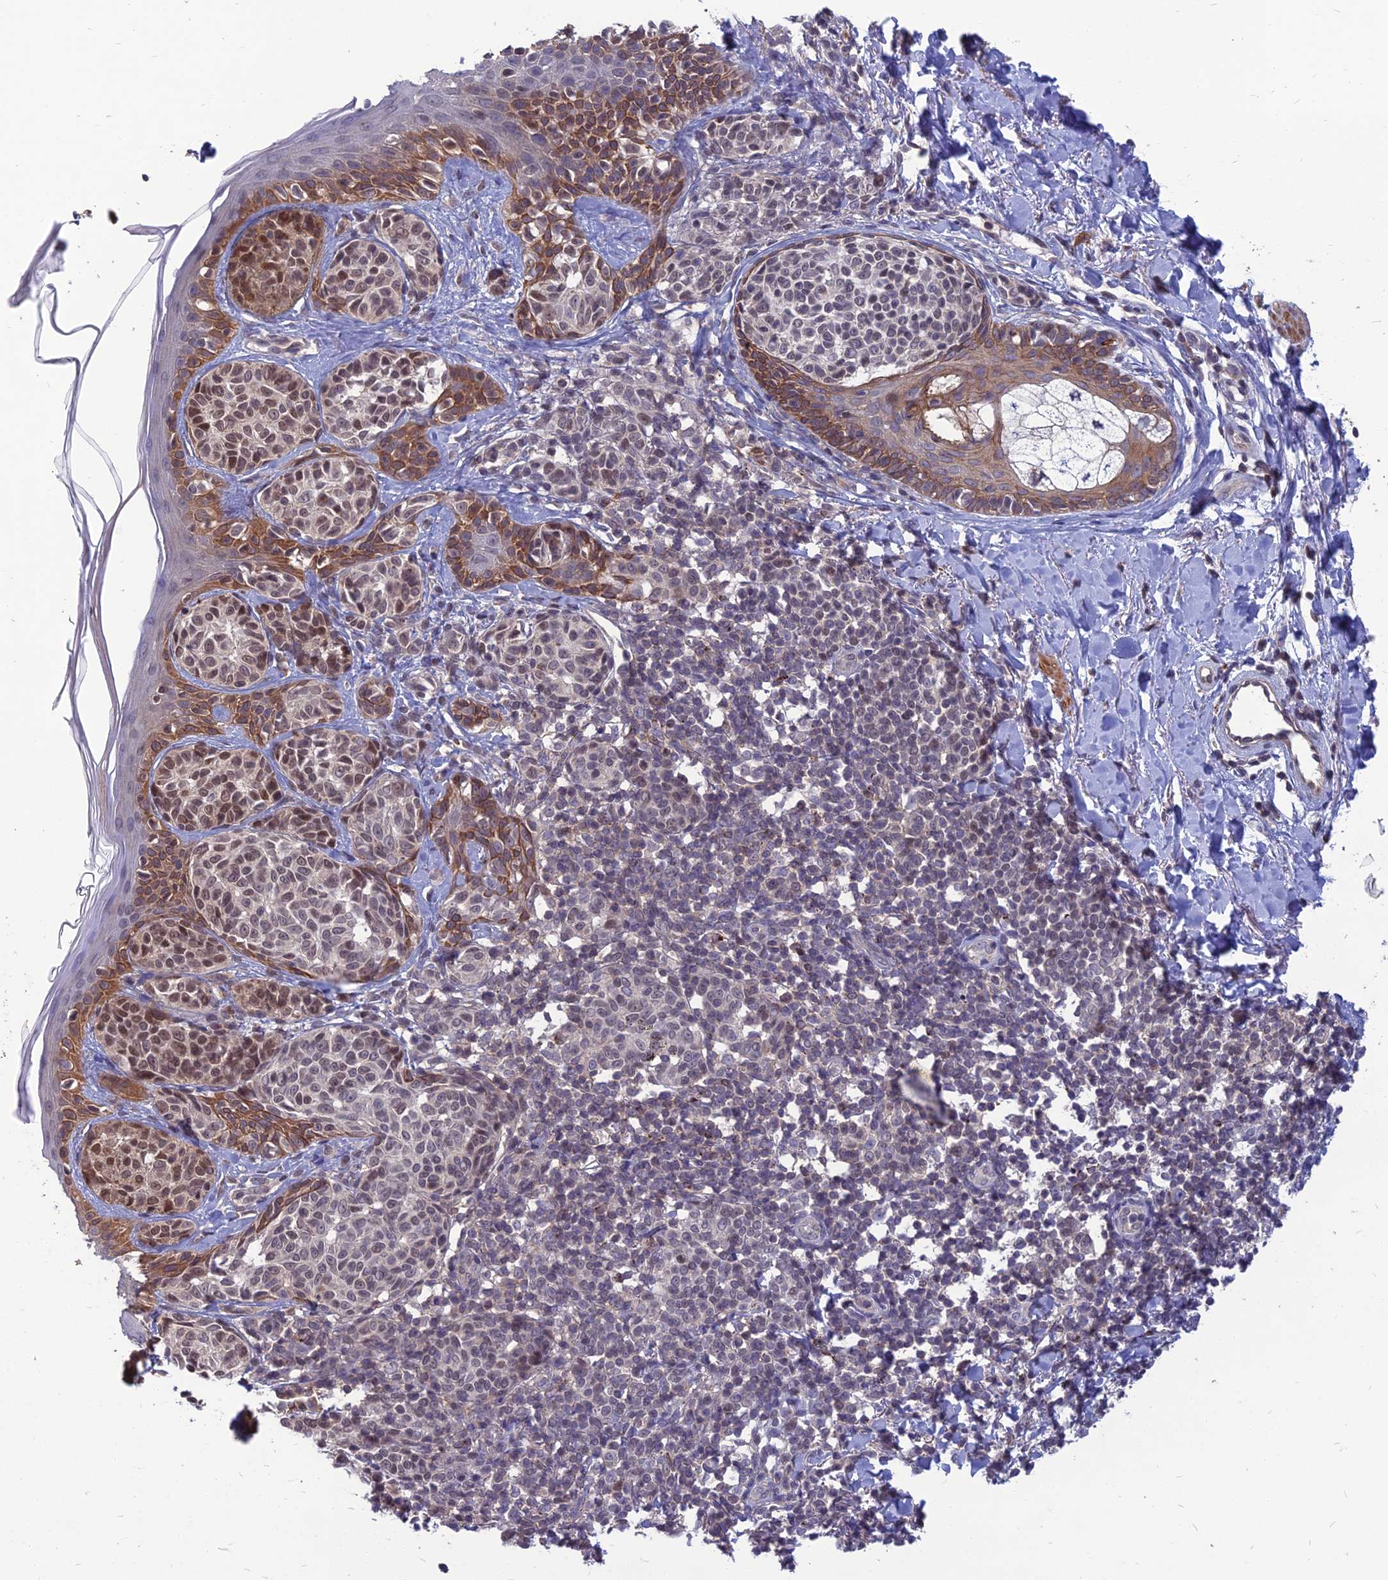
{"staining": {"intensity": "moderate", "quantity": "<25%", "location": "nuclear"}, "tissue": "melanoma", "cell_type": "Tumor cells", "image_type": "cancer", "snomed": [{"axis": "morphology", "description": "Malignant melanoma, NOS"}, {"axis": "topography", "description": "Skin of upper extremity"}], "caption": "Malignant melanoma stained with a protein marker reveals moderate staining in tumor cells.", "gene": "OPA3", "patient": {"sex": "male", "age": 40}}